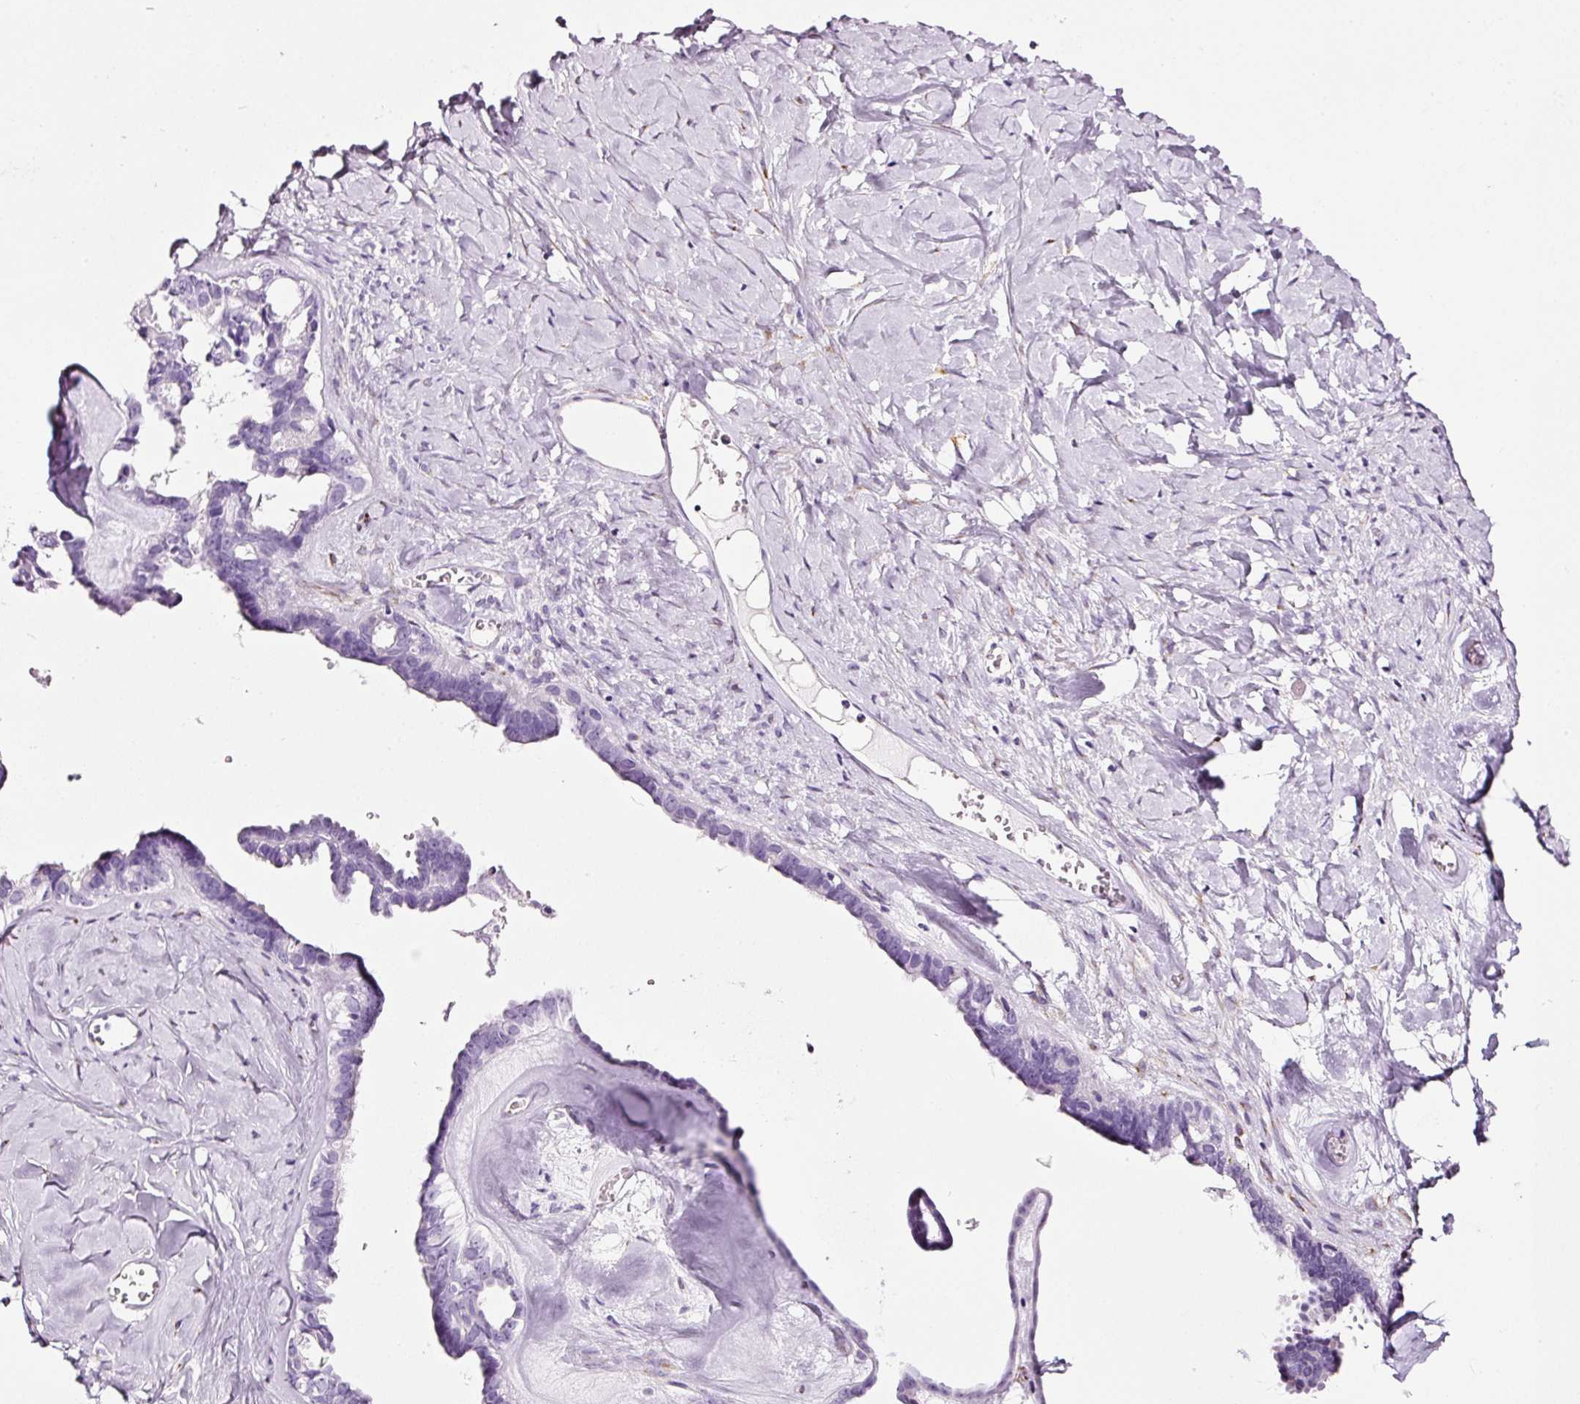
{"staining": {"intensity": "negative", "quantity": "none", "location": "none"}, "tissue": "ovarian cancer", "cell_type": "Tumor cells", "image_type": "cancer", "snomed": [{"axis": "morphology", "description": "Cystadenocarcinoma, serous, NOS"}, {"axis": "topography", "description": "Ovary"}], "caption": "Tumor cells are negative for brown protein staining in serous cystadenocarcinoma (ovarian). (IHC, brightfield microscopy, high magnification).", "gene": "SDF4", "patient": {"sex": "female", "age": 69}}